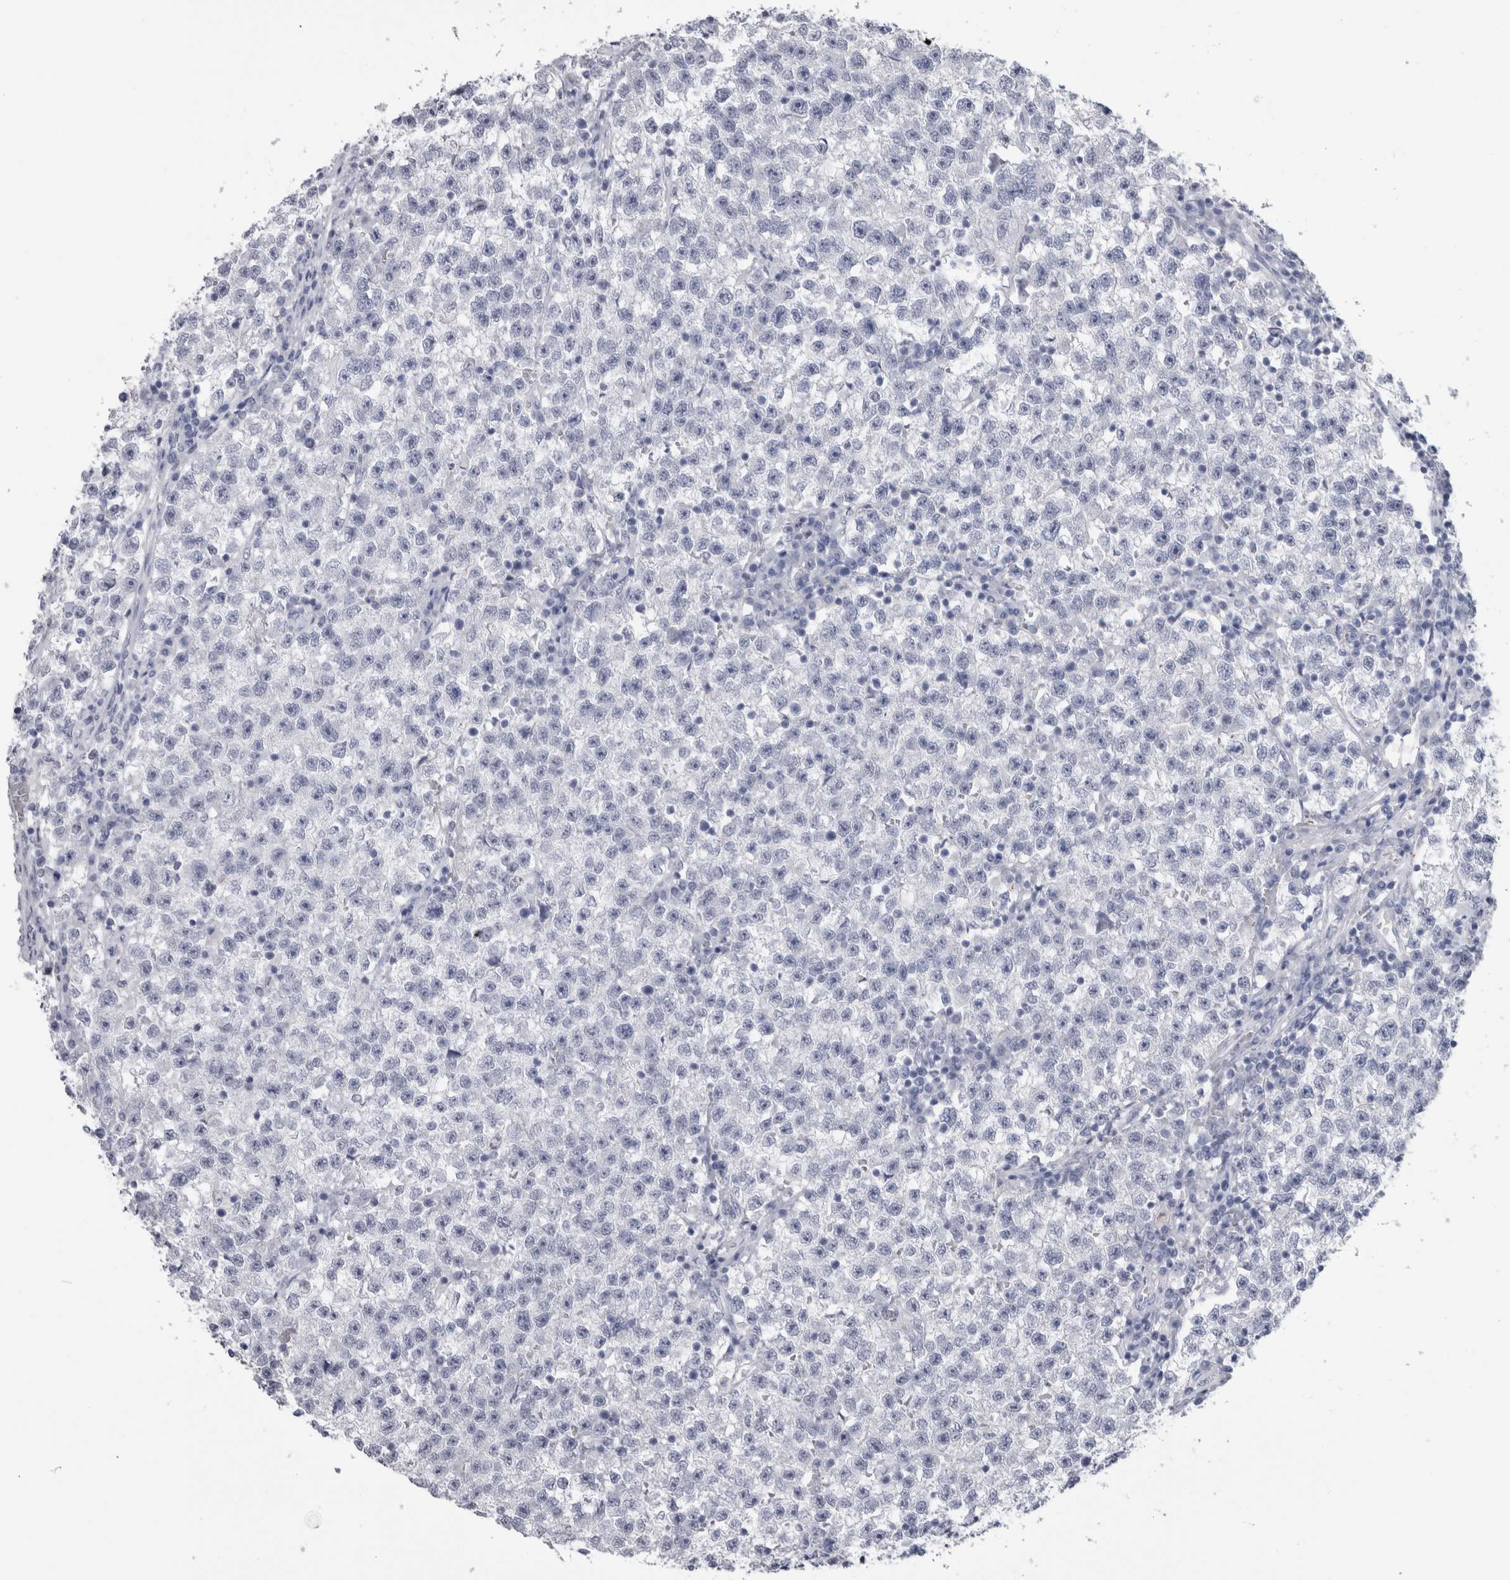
{"staining": {"intensity": "negative", "quantity": "none", "location": "none"}, "tissue": "testis cancer", "cell_type": "Tumor cells", "image_type": "cancer", "snomed": [{"axis": "morphology", "description": "Seminoma, NOS"}, {"axis": "topography", "description": "Testis"}], "caption": "IHC photomicrograph of testis cancer stained for a protein (brown), which reveals no positivity in tumor cells. (IHC, brightfield microscopy, high magnification).", "gene": "MSMB", "patient": {"sex": "male", "age": 22}}